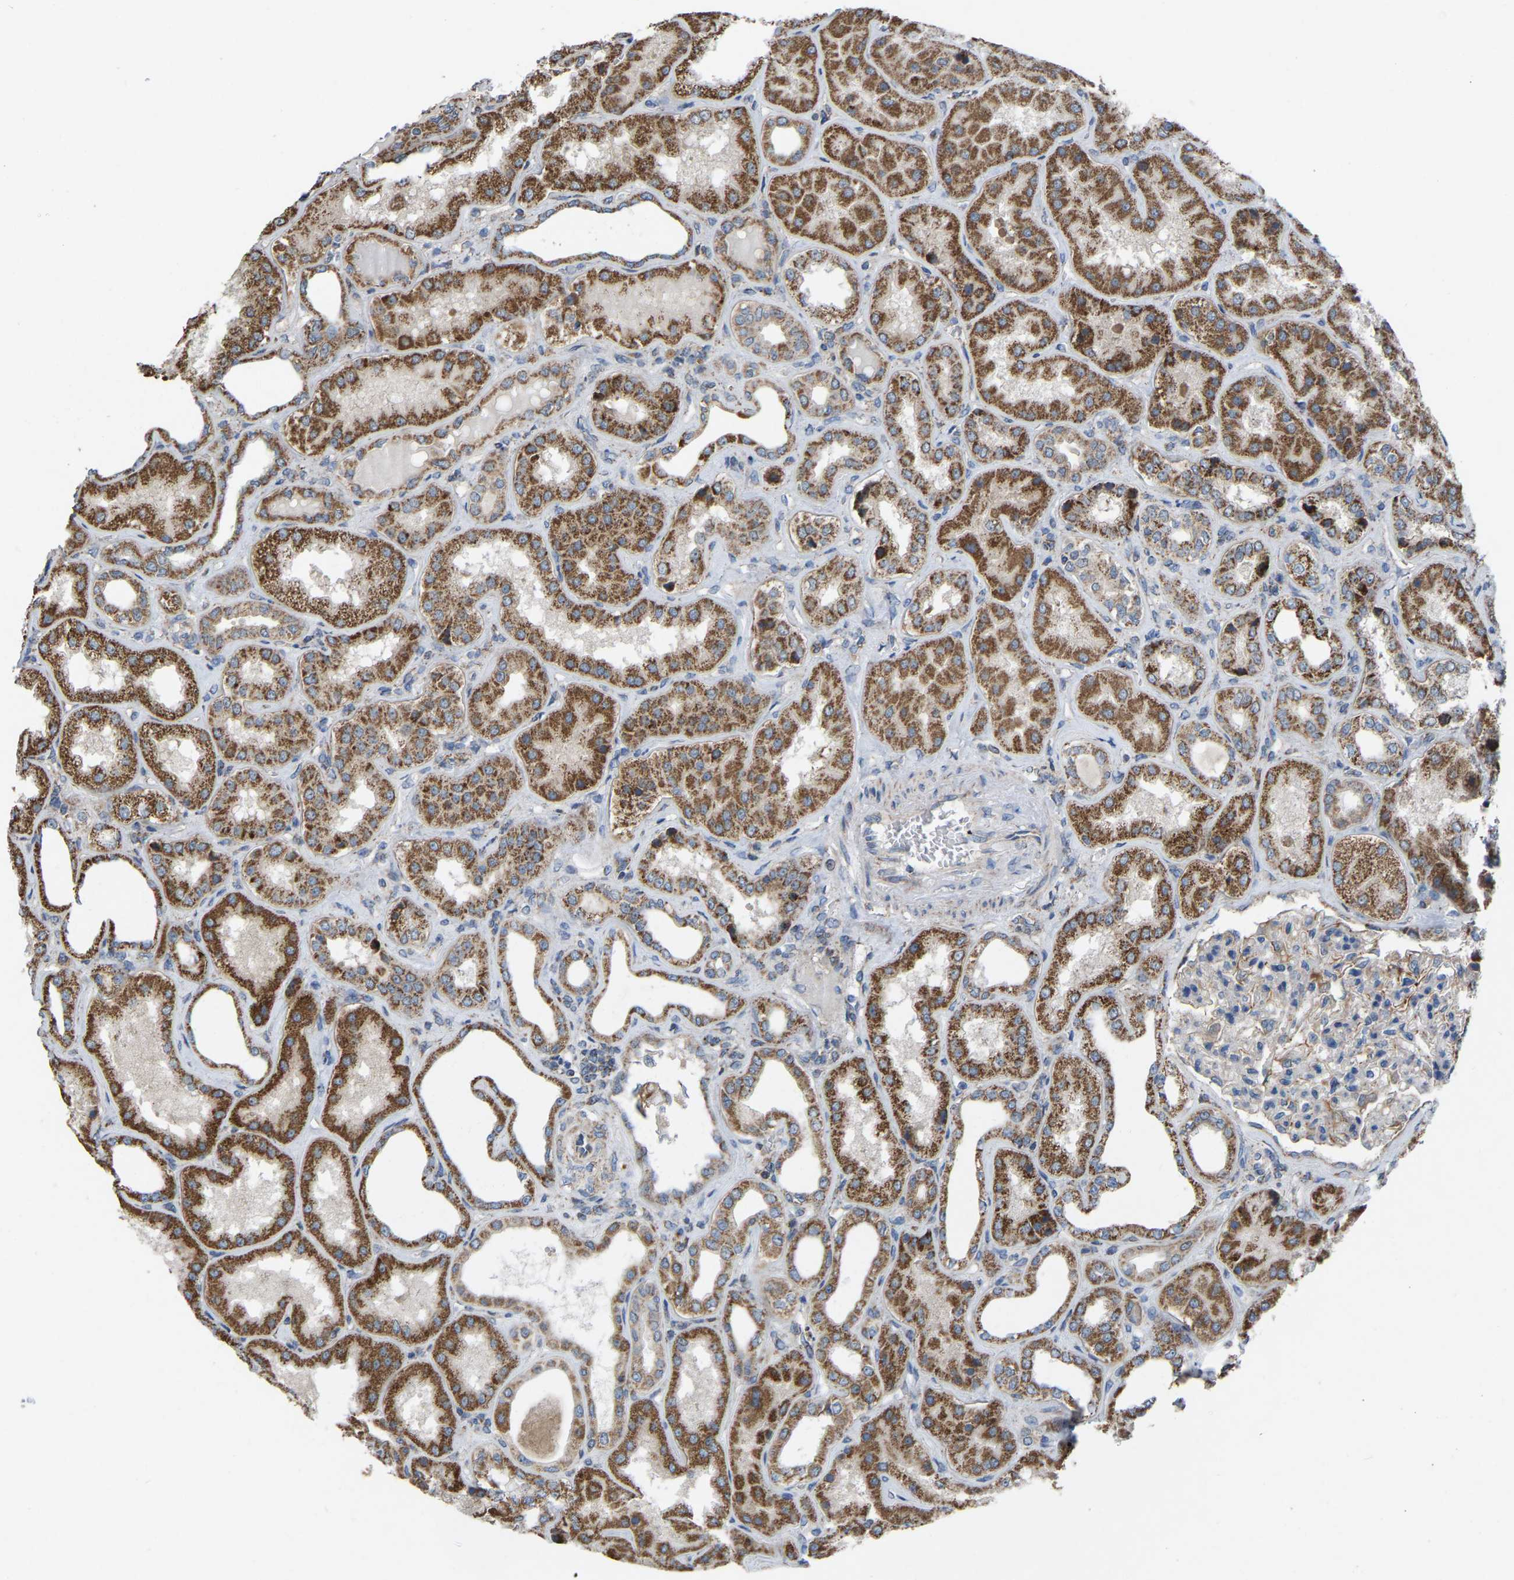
{"staining": {"intensity": "weak", "quantity": "<25%", "location": "cytoplasmic/membranous"}, "tissue": "kidney", "cell_type": "Cells in glomeruli", "image_type": "normal", "snomed": [{"axis": "morphology", "description": "Normal tissue, NOS"}, {"axis": "topography", "description": "Kidney"}], "caption": "Immunohistochemical staining of unremarkable kidney demonstrates no significant staining in cells in glomeruli. (DAB IHC, high magnification).", "gene": "BCL10", "patient": {"sex": "female", "age": 56}}